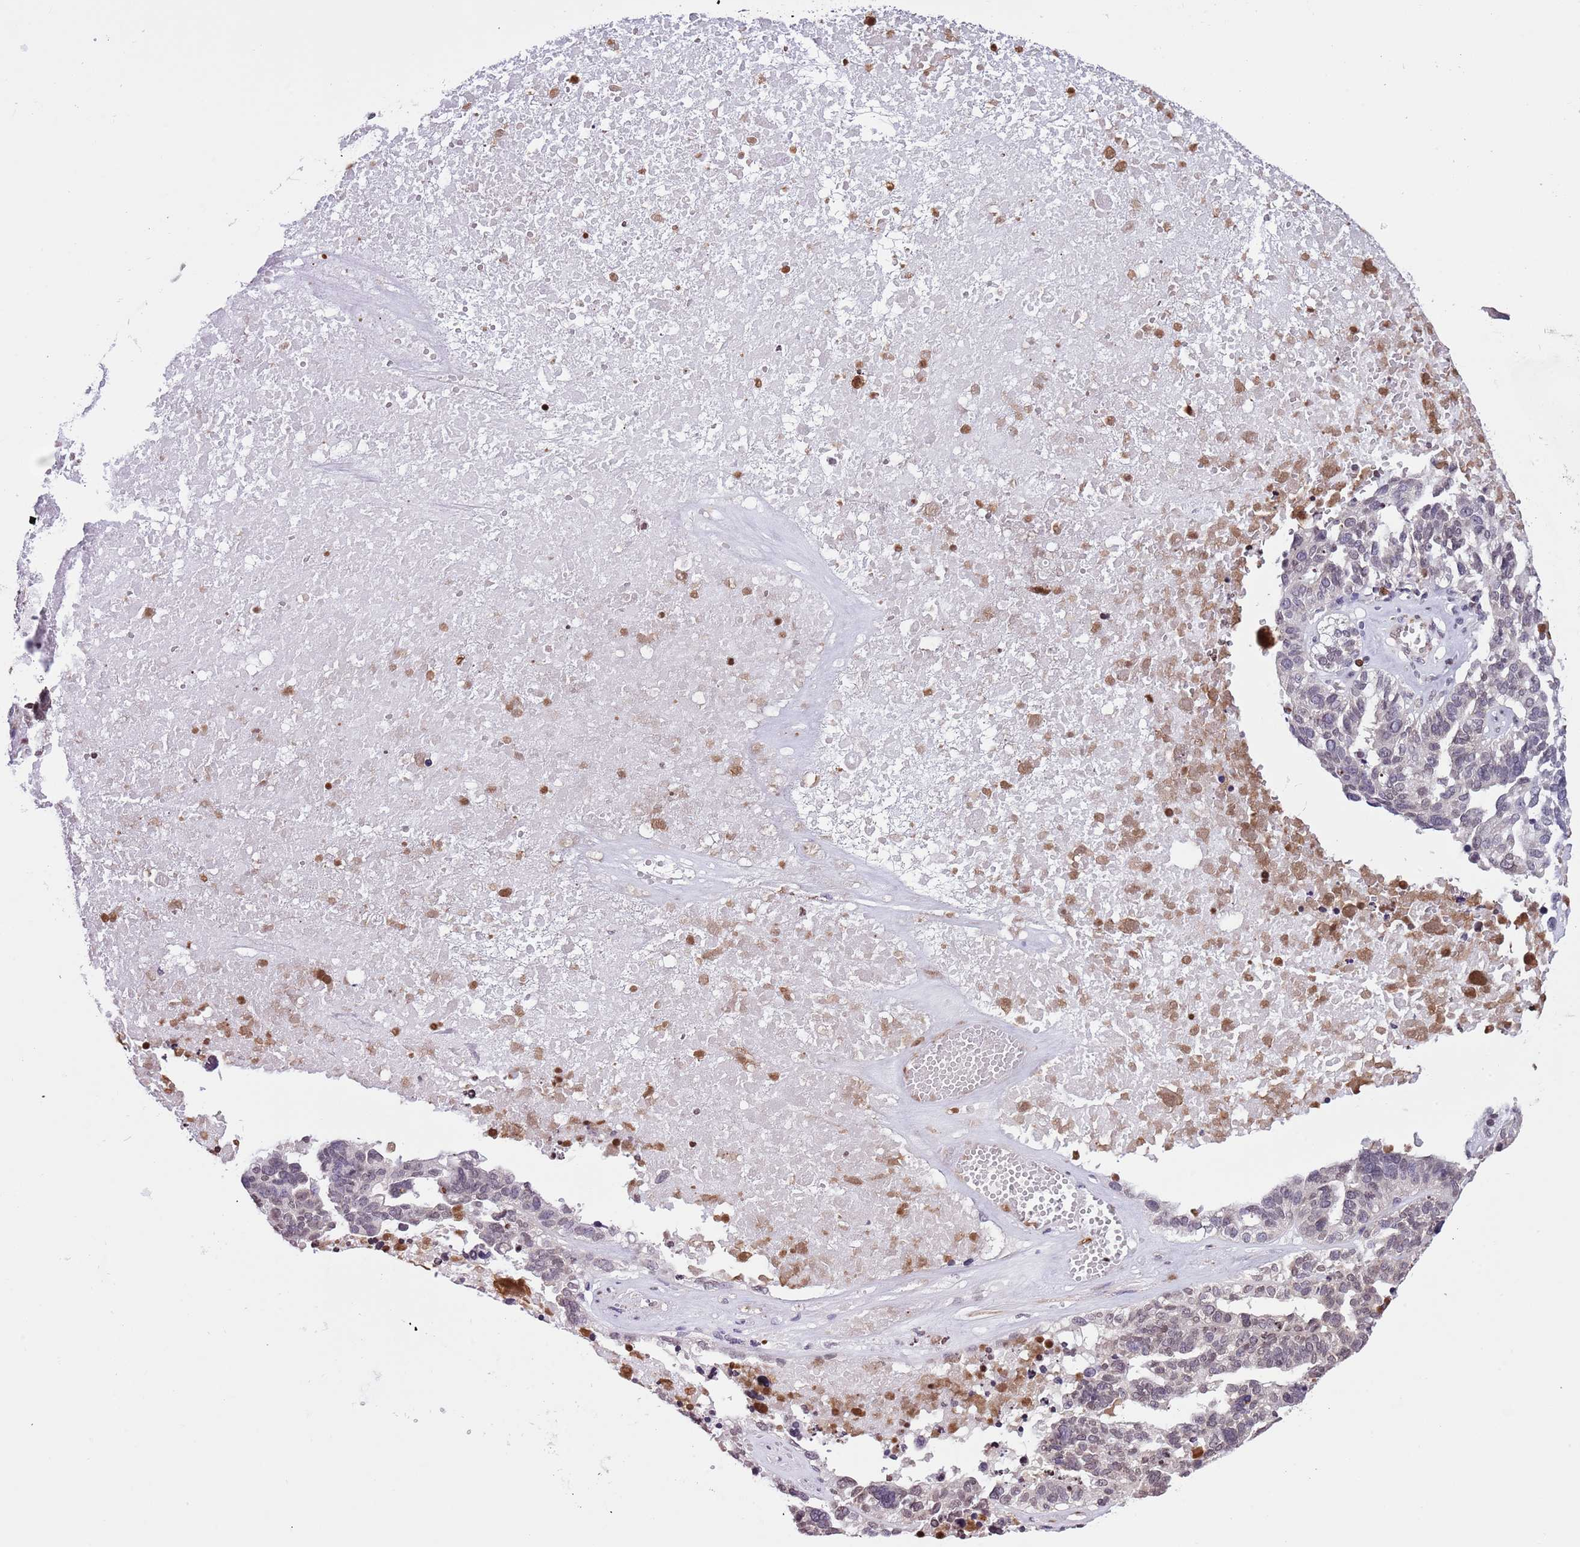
{"staining": {"intensity": "weak", "quantity": "<25%", "location": "nuclear"}, "tissue": "ovarian cancer", "cell_type": "Tumor cells", "image_type": "cancer", "snomed": [{"axis": "morphology", "description": "Cystadenocarcinoma, serous, NOS"}, {"axis": "topography", "description": "Ovary"}], "caption": "Image shows no protein staining in tumor cells of ovarian cancer (serous cystadenocarcinoma) tissue.", "gene": "NRIP1", "patient": {"sex": "female", "age": 59}}